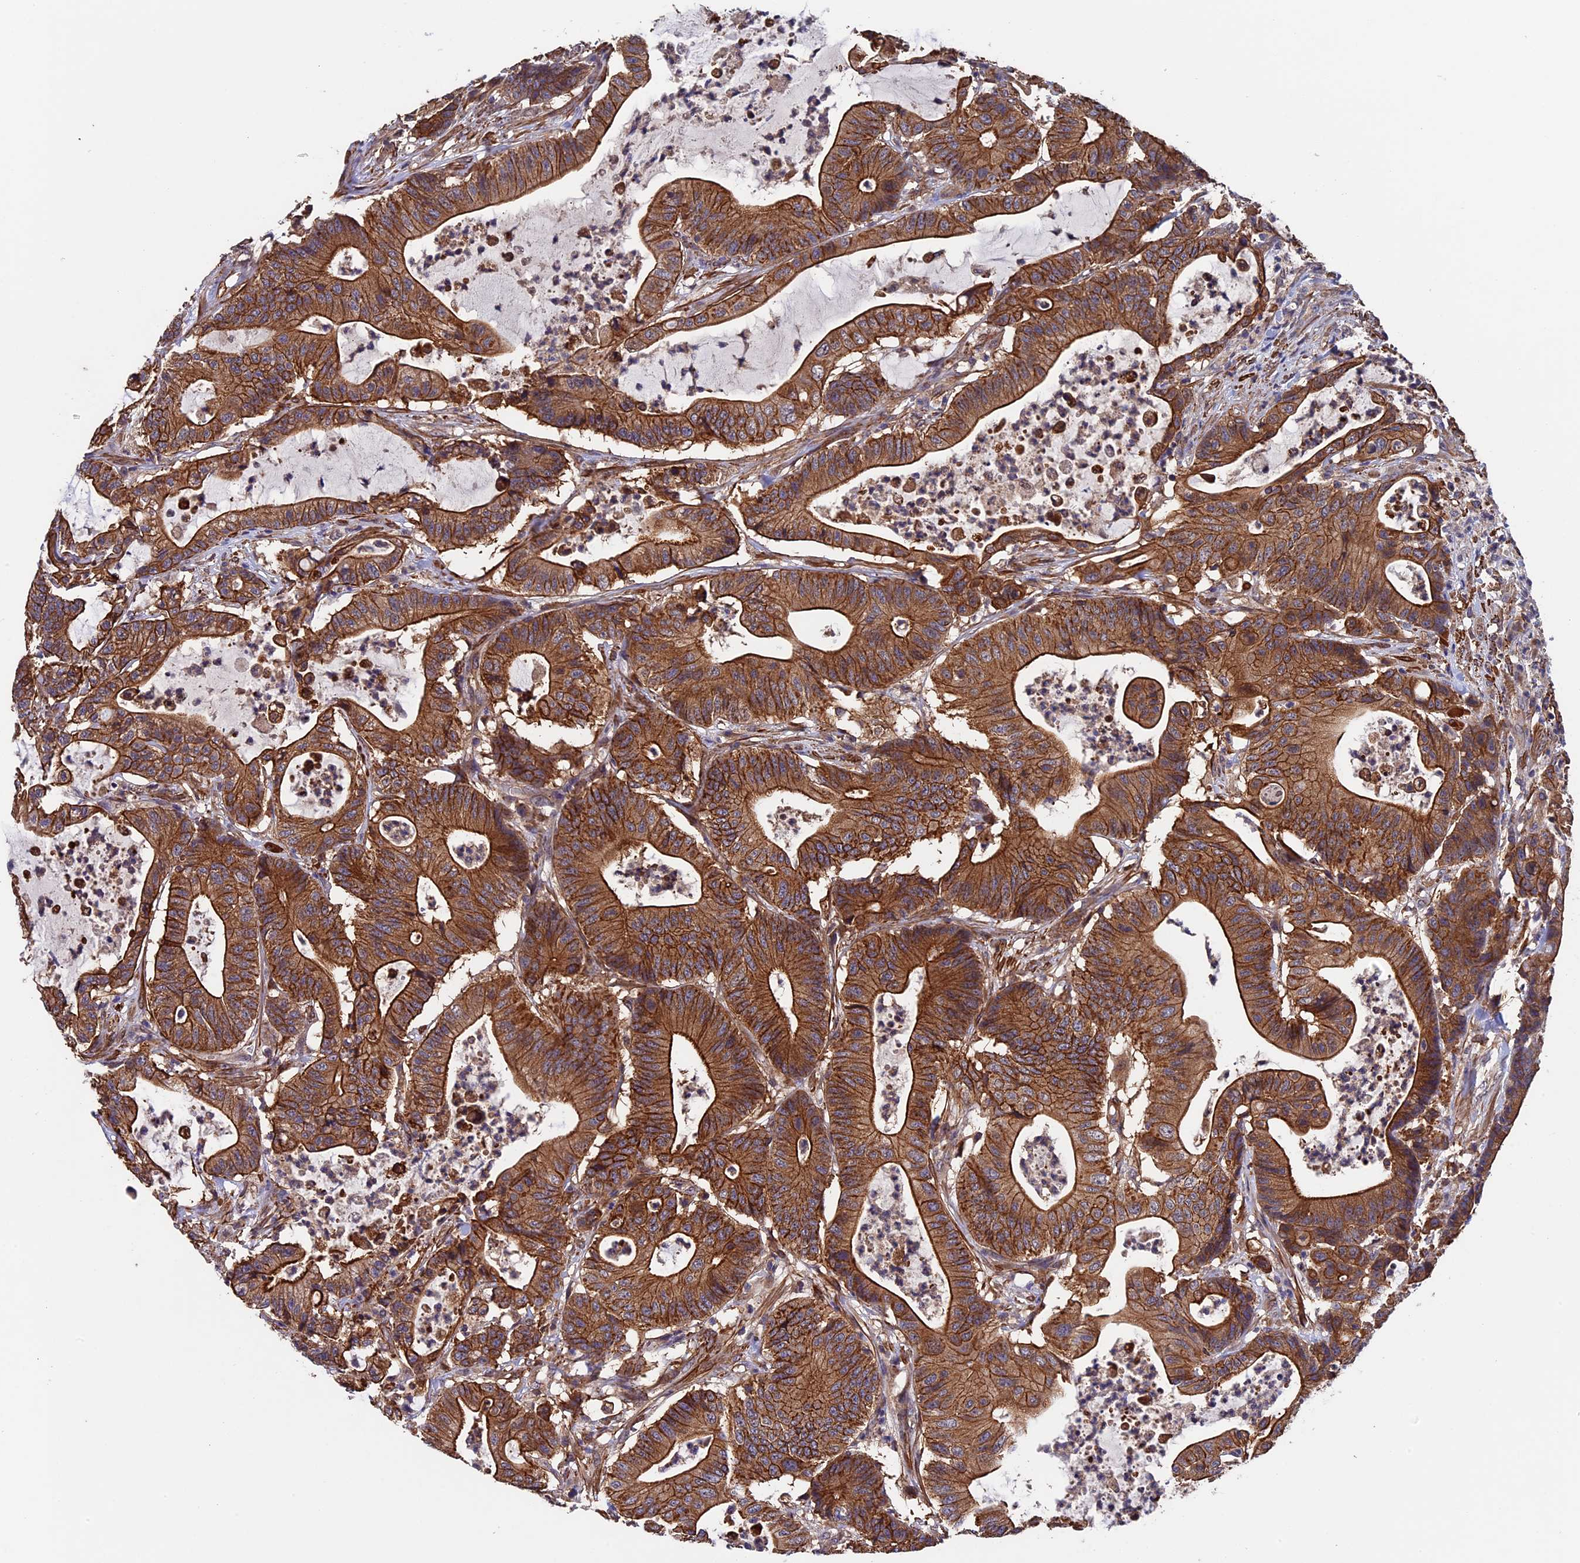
{"staining": {"intensity": "strong", "quantity": ">75%", "location": "cytoplasmic/membranous"}, "tissue": "colorectal cancer", "cell_type": "Tumor cells", "image_type": "cancer", "snomed": [{"axis": "morphology", "description": "Adenocarcinoma, NOS"}, {"axis": "topography", "description": "Colon"}], "caption": "A micrograph showing strong cytoplasmic/membranous staining in about >75% of tumor cells in adenocarcinoma (colorectal), as visualized by brown immunohistochemical staining.", "gene": "SLC9A5", "patient": {"sex": "female", "age": 84}}